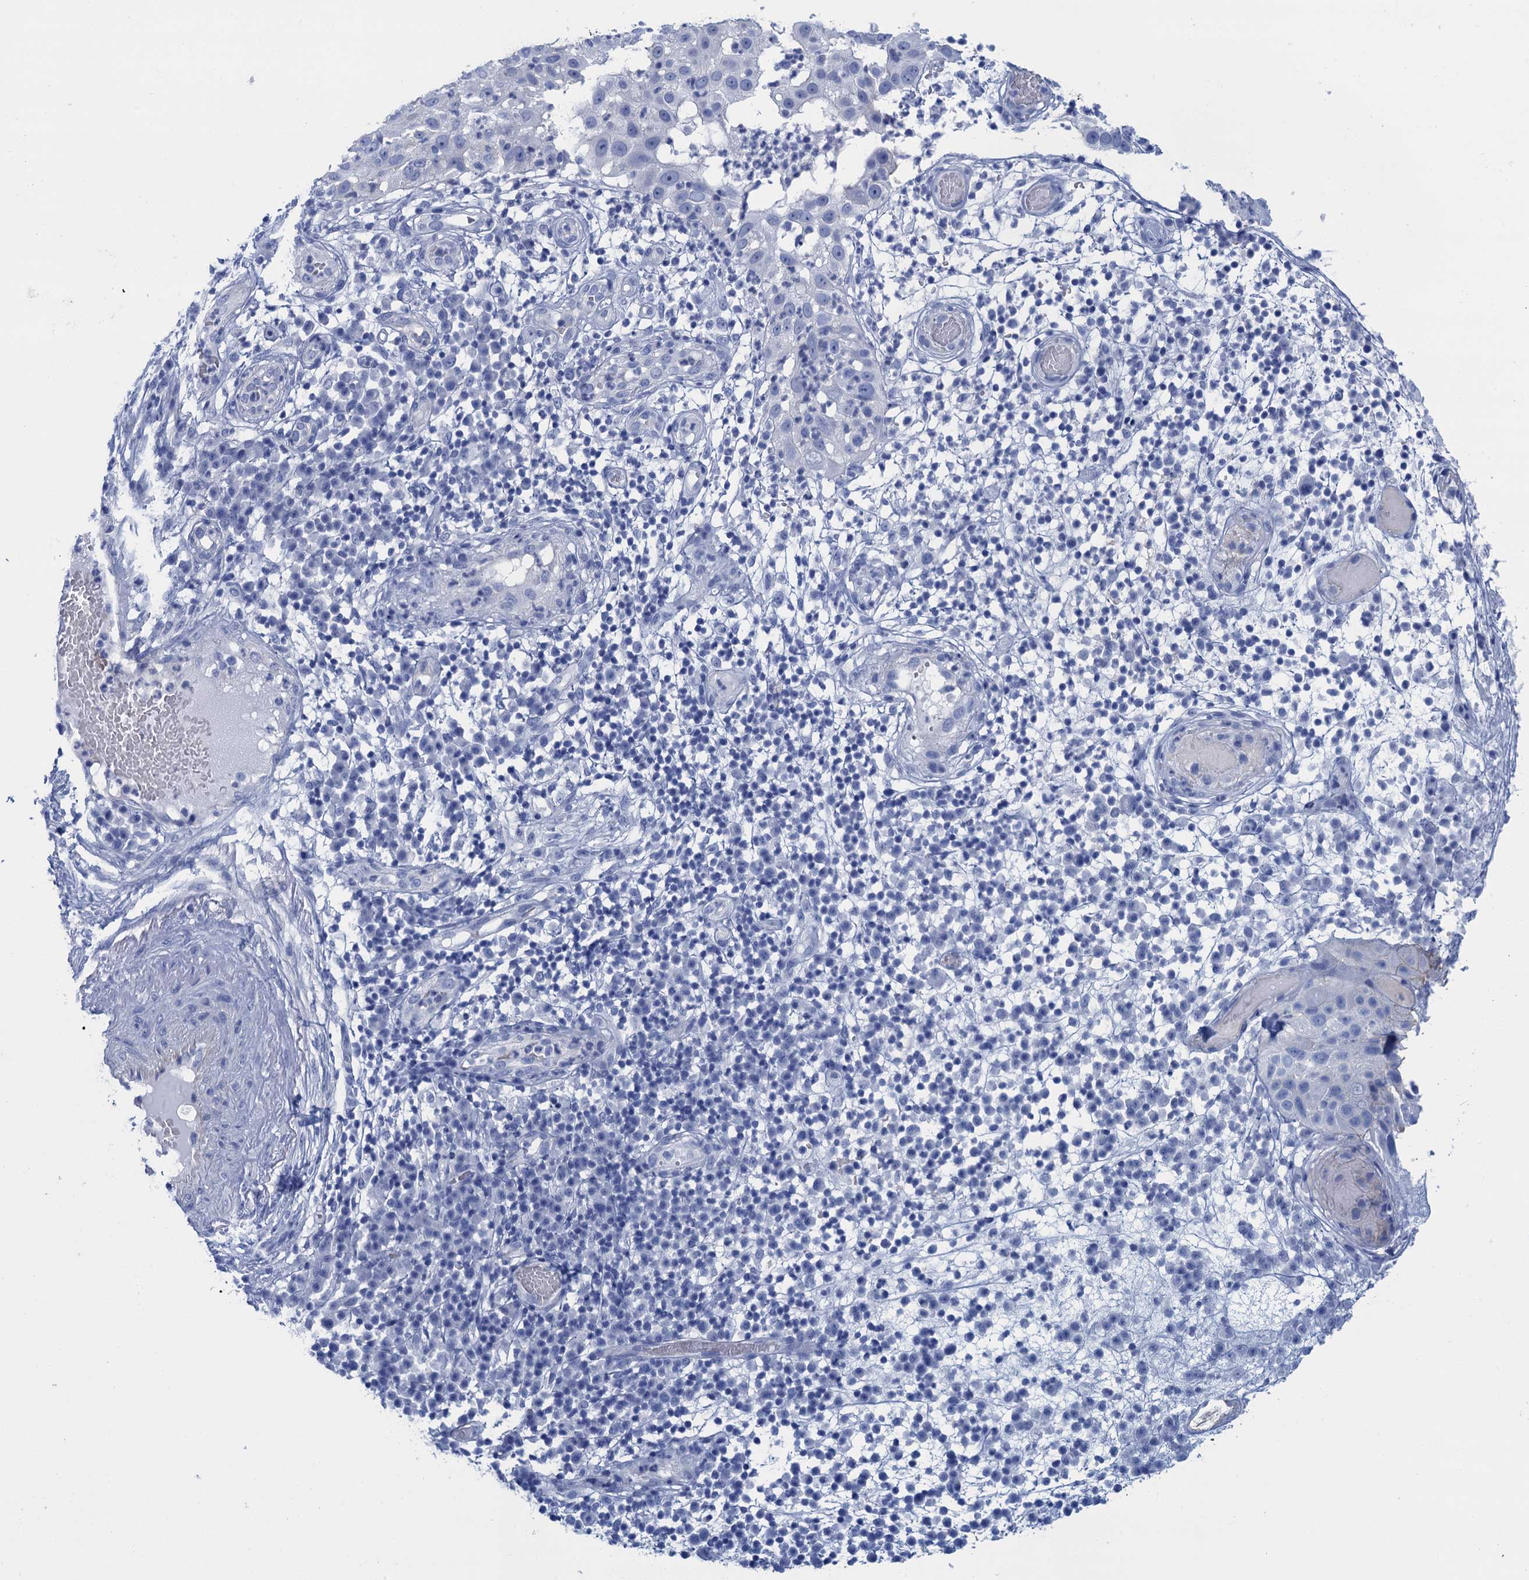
{"staining": {"intensity": "moderate", "quantity": "<25%", "location": "cytoplasmic/membranous,nuclear"}, "tissue": "skin cancer", "cell_type": "Tumor cells", "image_type": "cancer", "snomed": [{"axis": "morphology", "description": "Squamous cell carcinoma, NOS"}, {"axis": "topography", "description": "Skin"}], "caption": "Skin cancer stained with immunohistochemistry (IHC) exhibits moderate cytoplasmic/membranous and nuclear staining in approximately <25% of tumor cells.", "gene": "CALML5", "patient": {"sex": "female", "age": 44}}